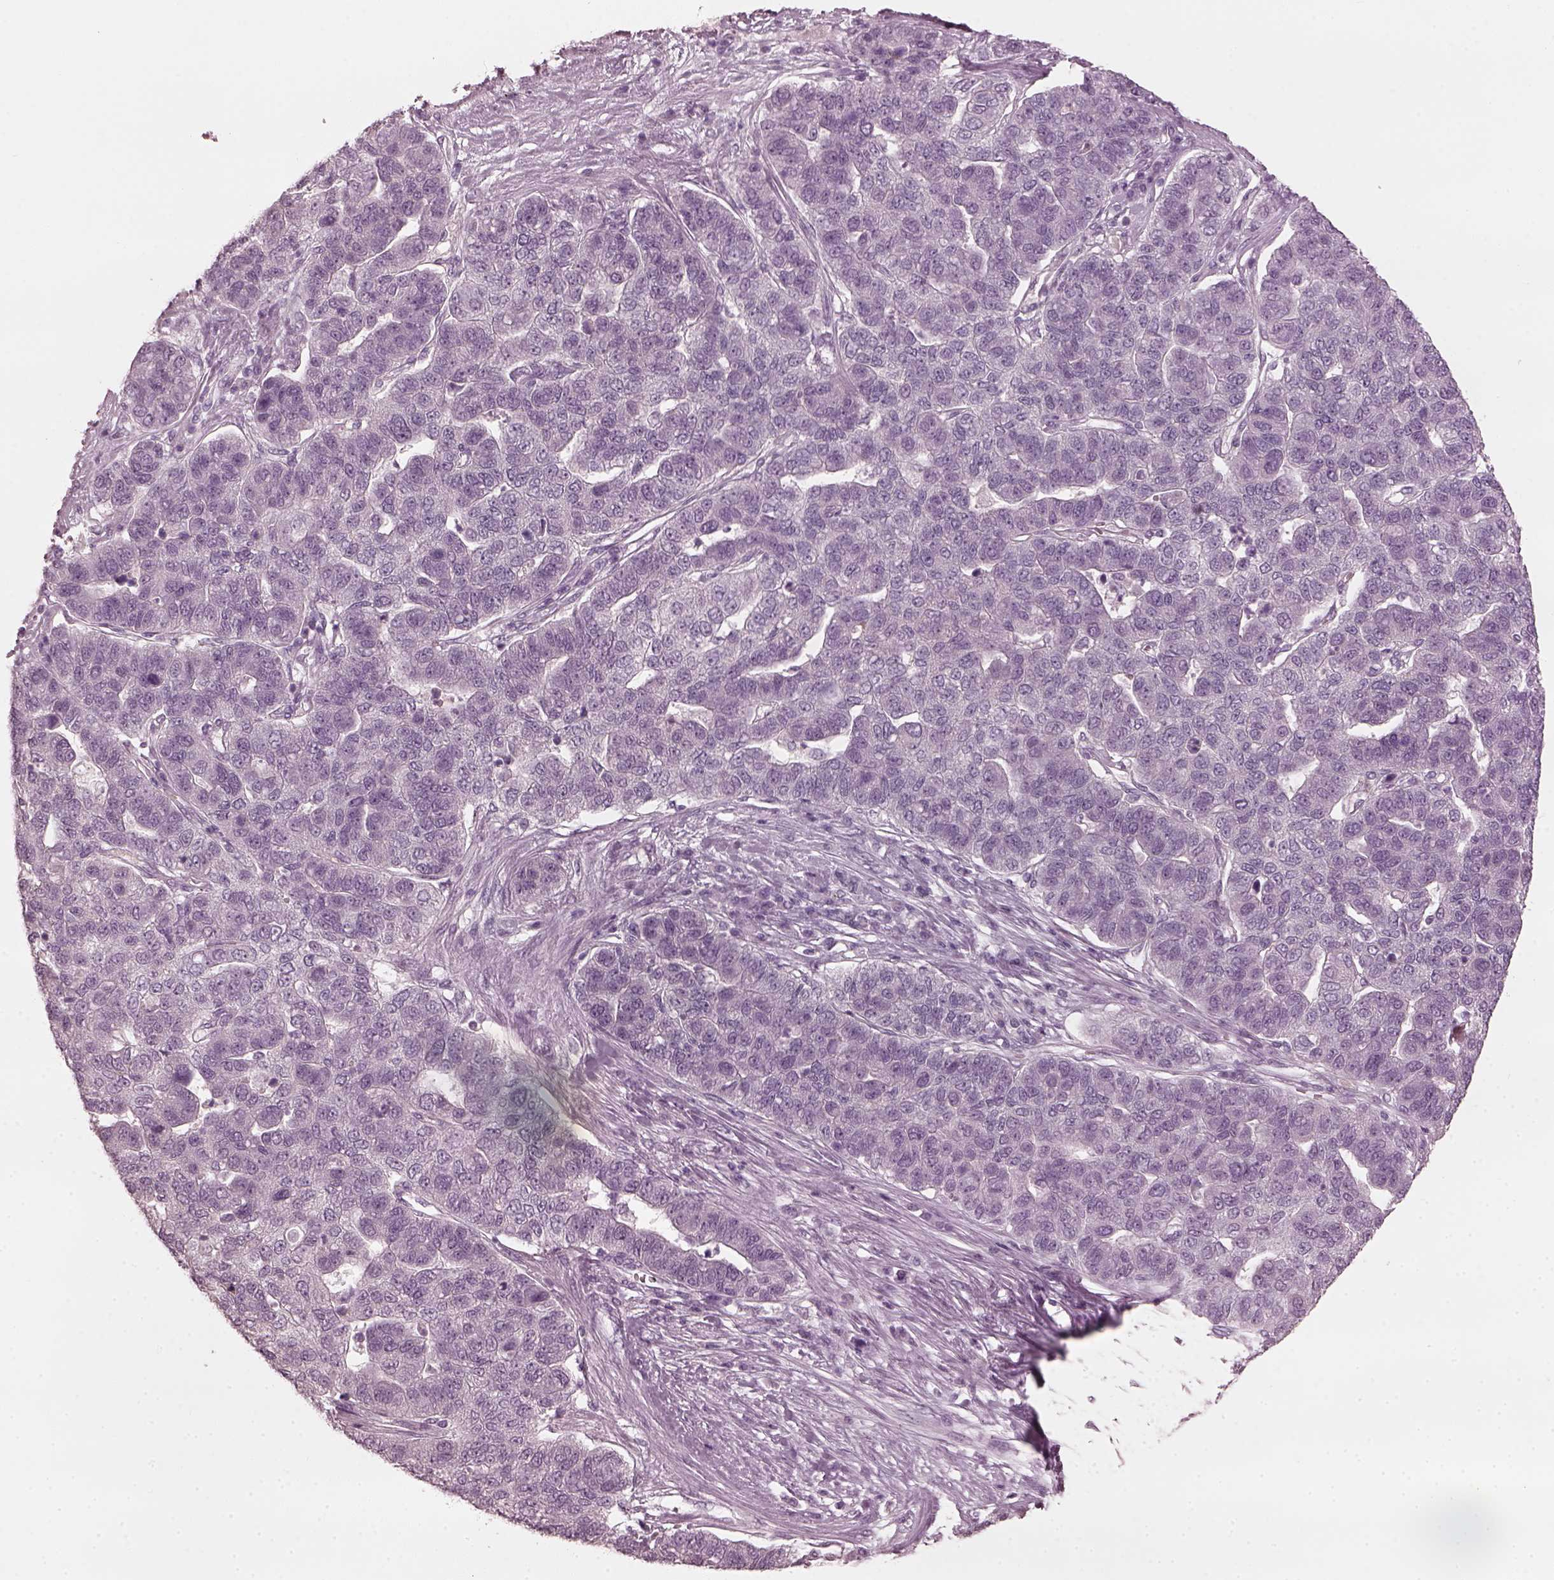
{"staining": {"intensity": "negative", "quantity": "none", "location": "none"}, "tissue": "pancreatic cancer", "cell_type": "Tumor cells", "image_type": "cancer", "snomed": [{"axis": "morphology", "description": "Adenocarcinoma, NOS"}, {"axis": "topography", "description": "Pancreas"}], "caption": "There is no significant expression in tumor cells of pancreatic adenocarcinoma.", "gene": "CCDC170", "patient": {"sex": "female", "age": 61}}